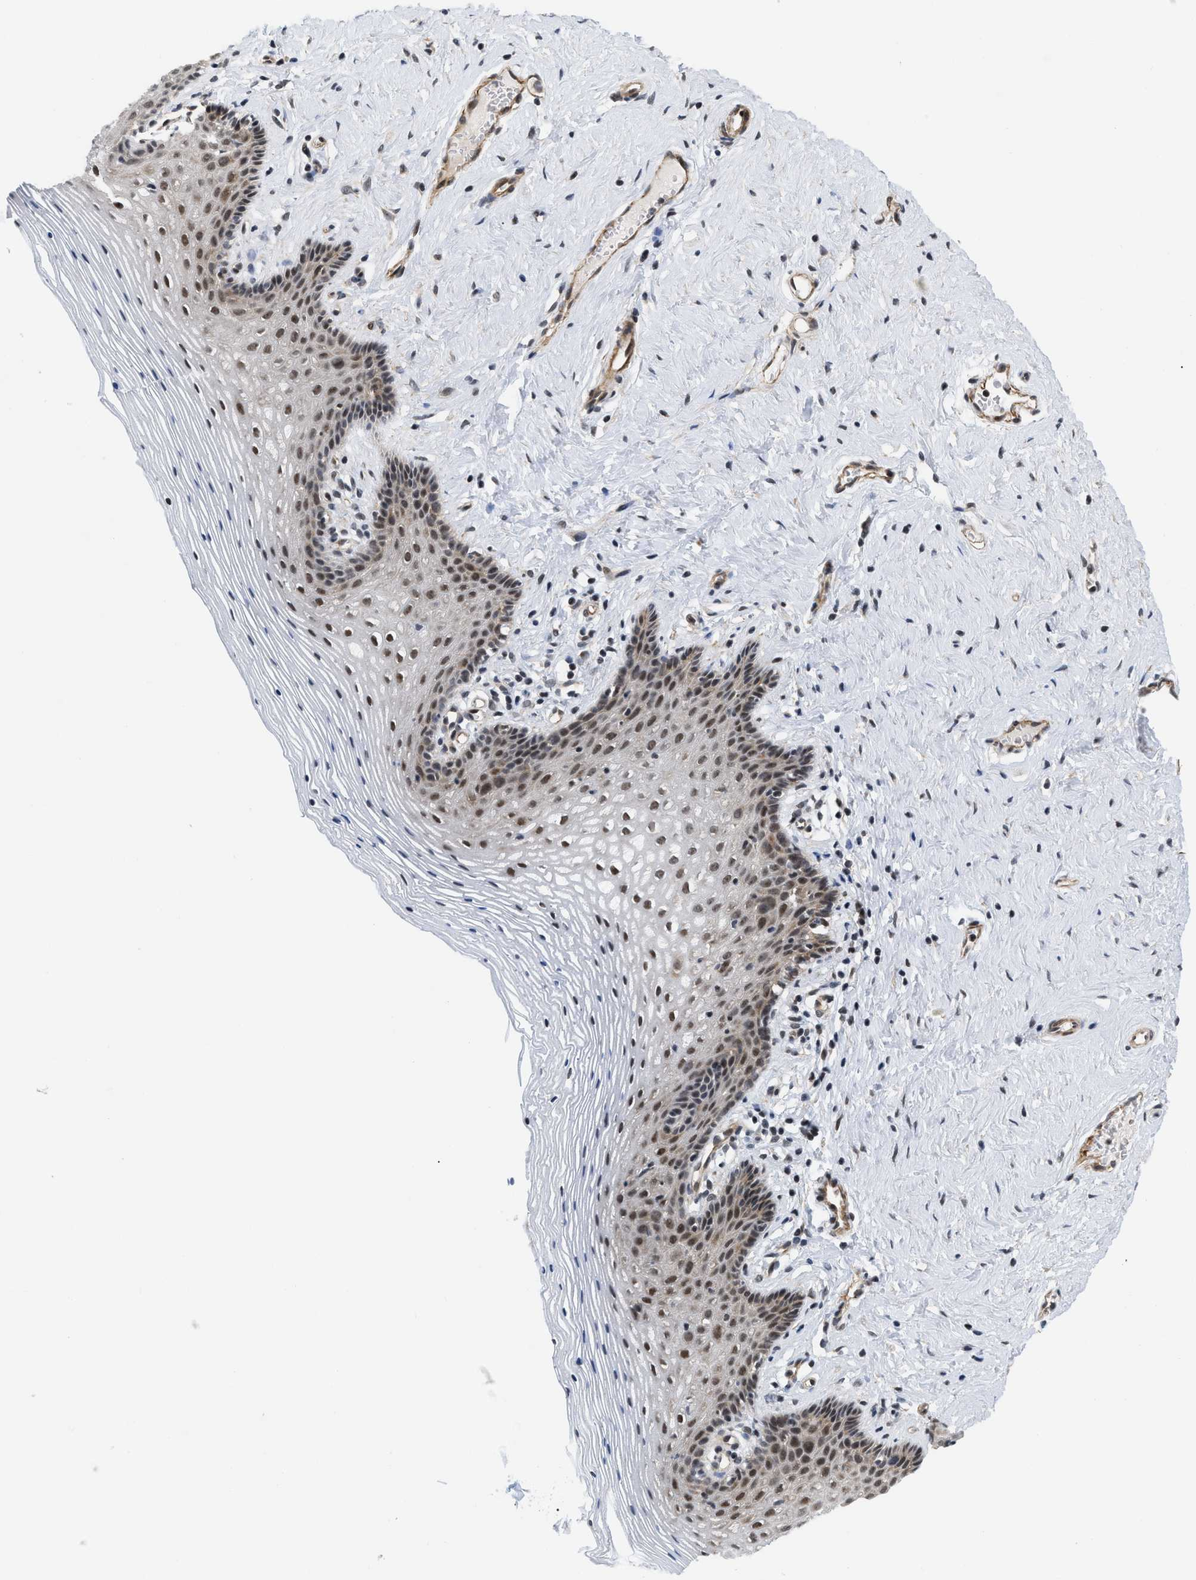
{"staining": {"intensity": "strong", "quantity": "25%-75%", "location": "cytoplasmic/membranous,nuclear"}, "tissue": "vagina", "cell_type": "Squamous epithelial cells", "image_type": "normal", "snomed": [{"axis": "morphology", "description": "Normal tissue, NOS"}, {"axis": "topography", "description": "Vagina"}], "caption": "A high amount of strong cytoplasmic/membranous,nuclear positivity is identified in about 25%-75% of squamous epithelial cells in normal vagina.", "gene": "GPRASP2", "patient": {"sex": "female", "age": 32}}